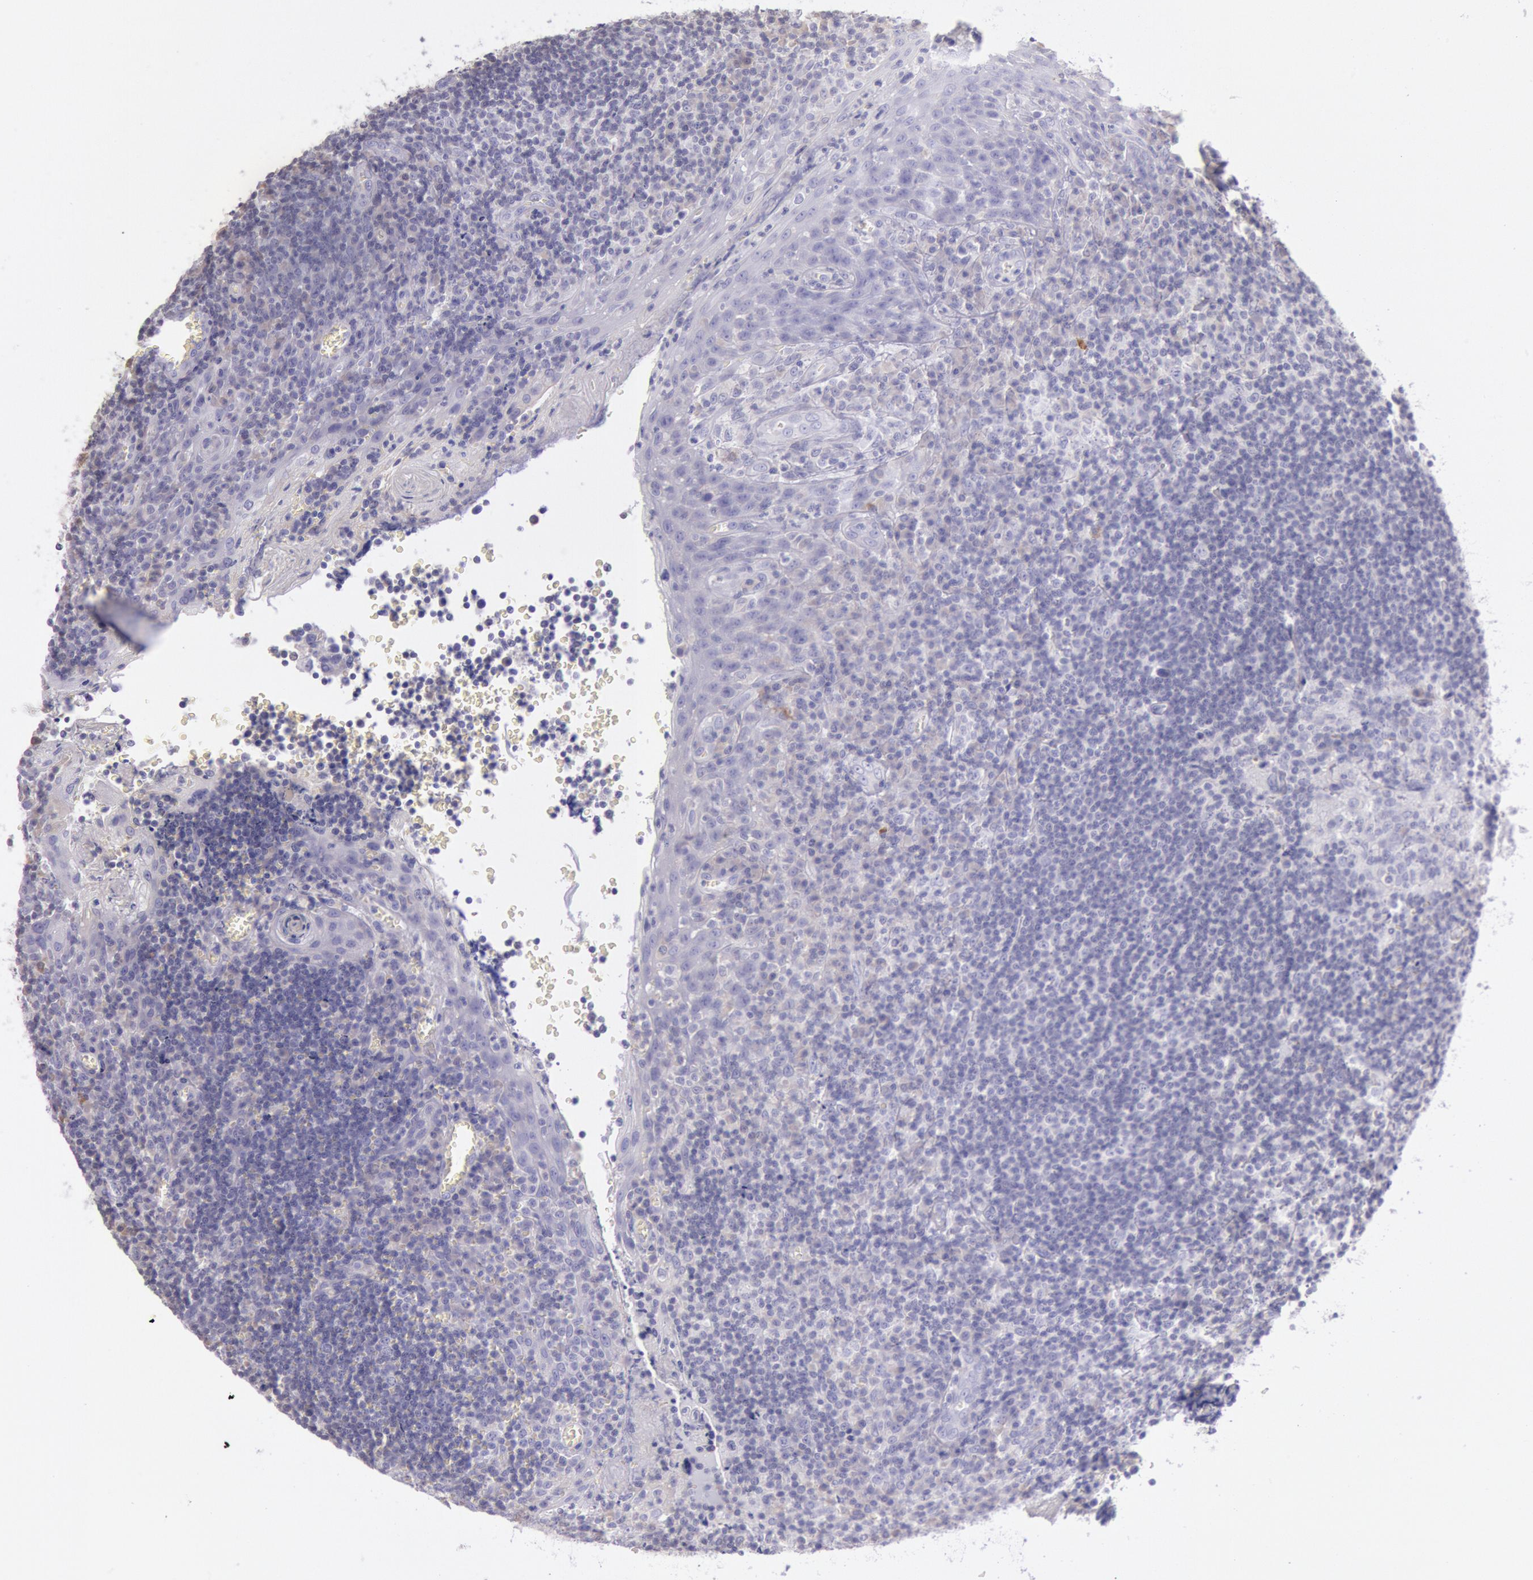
{"staining": {"intensity": "negative", "quantity": "none", "location": "none"}, "tissue": "tonsil", "cell_type": "Germinal center cells", "image_type": "normal", "snomed": [{"axis": "morphology", "description": "Normal tissue, NOS"}, {"axis": "topography", "description": "Tonsil"}], "caption": "Germinal center cells are negative for protein expression in unremarkable human tonsil. The staining was performed using DAB (3,3'-diaminobenzidine) to visualize the protein expression in brown, while the nuclei were stained in blue with hematoxylin (Magnification: 20x).", "gene": "MYH1", "patient": {"sex": "male", "age": 20}}